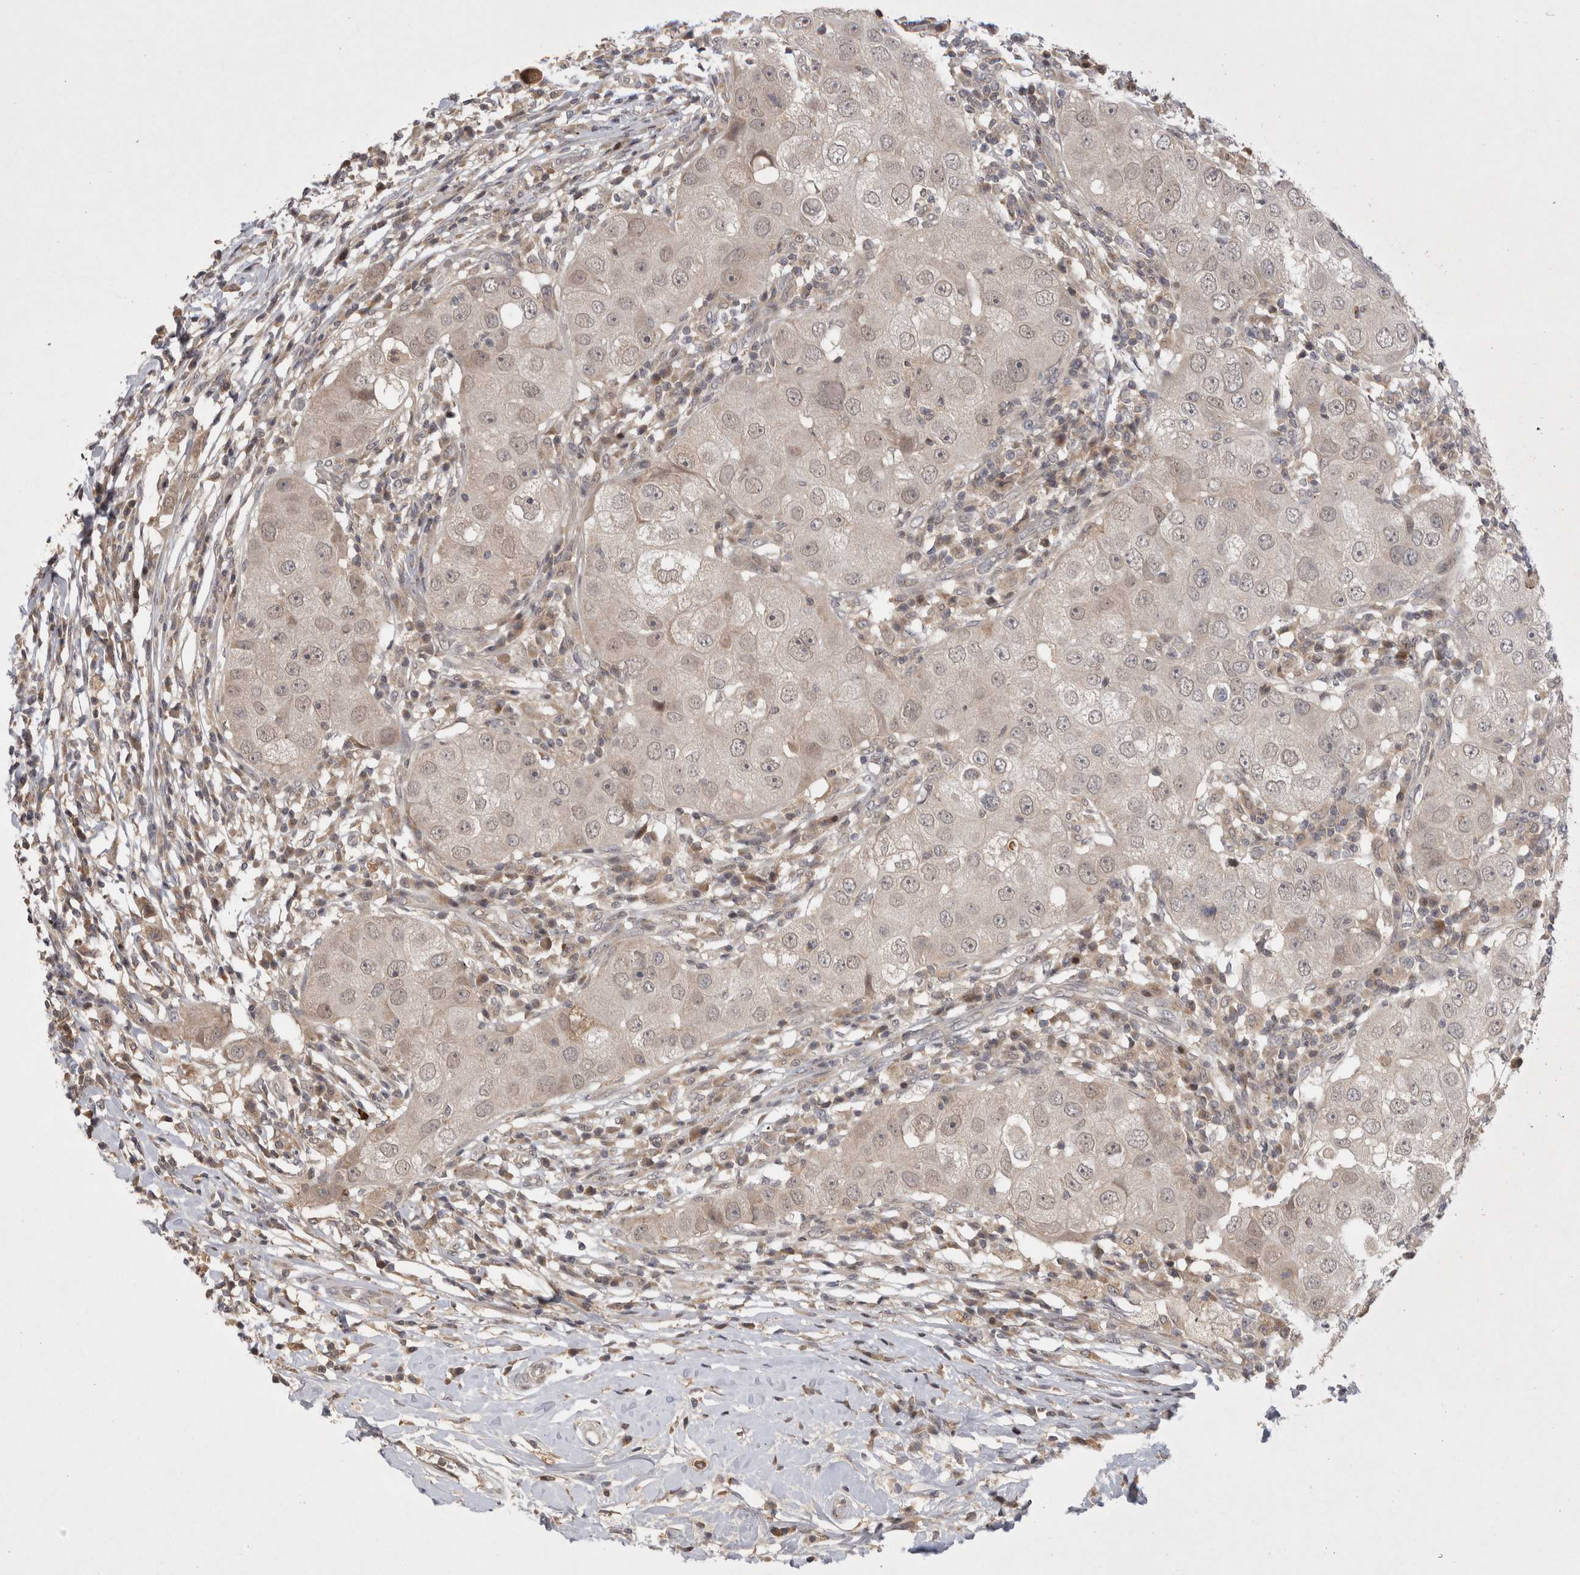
{"staining": {"intensity": "weak", "quantity": "<25%", "location": "cytoplasmic/membranous"}, "tissue": "breast cancer", "cell_type": "Tumor cells", "image_type": "cancer", "snomed": [{"axis": "morphology", "description": "Duct carcinoma"}, {"axis": "topography", "description": "Breast"}], "caption": "Photomicrograph shows no protein positivity in tumor cells of breast cancer tissue.", "gene": "PLEKHM1", "patient": {"sex": "female", "age": 27}}